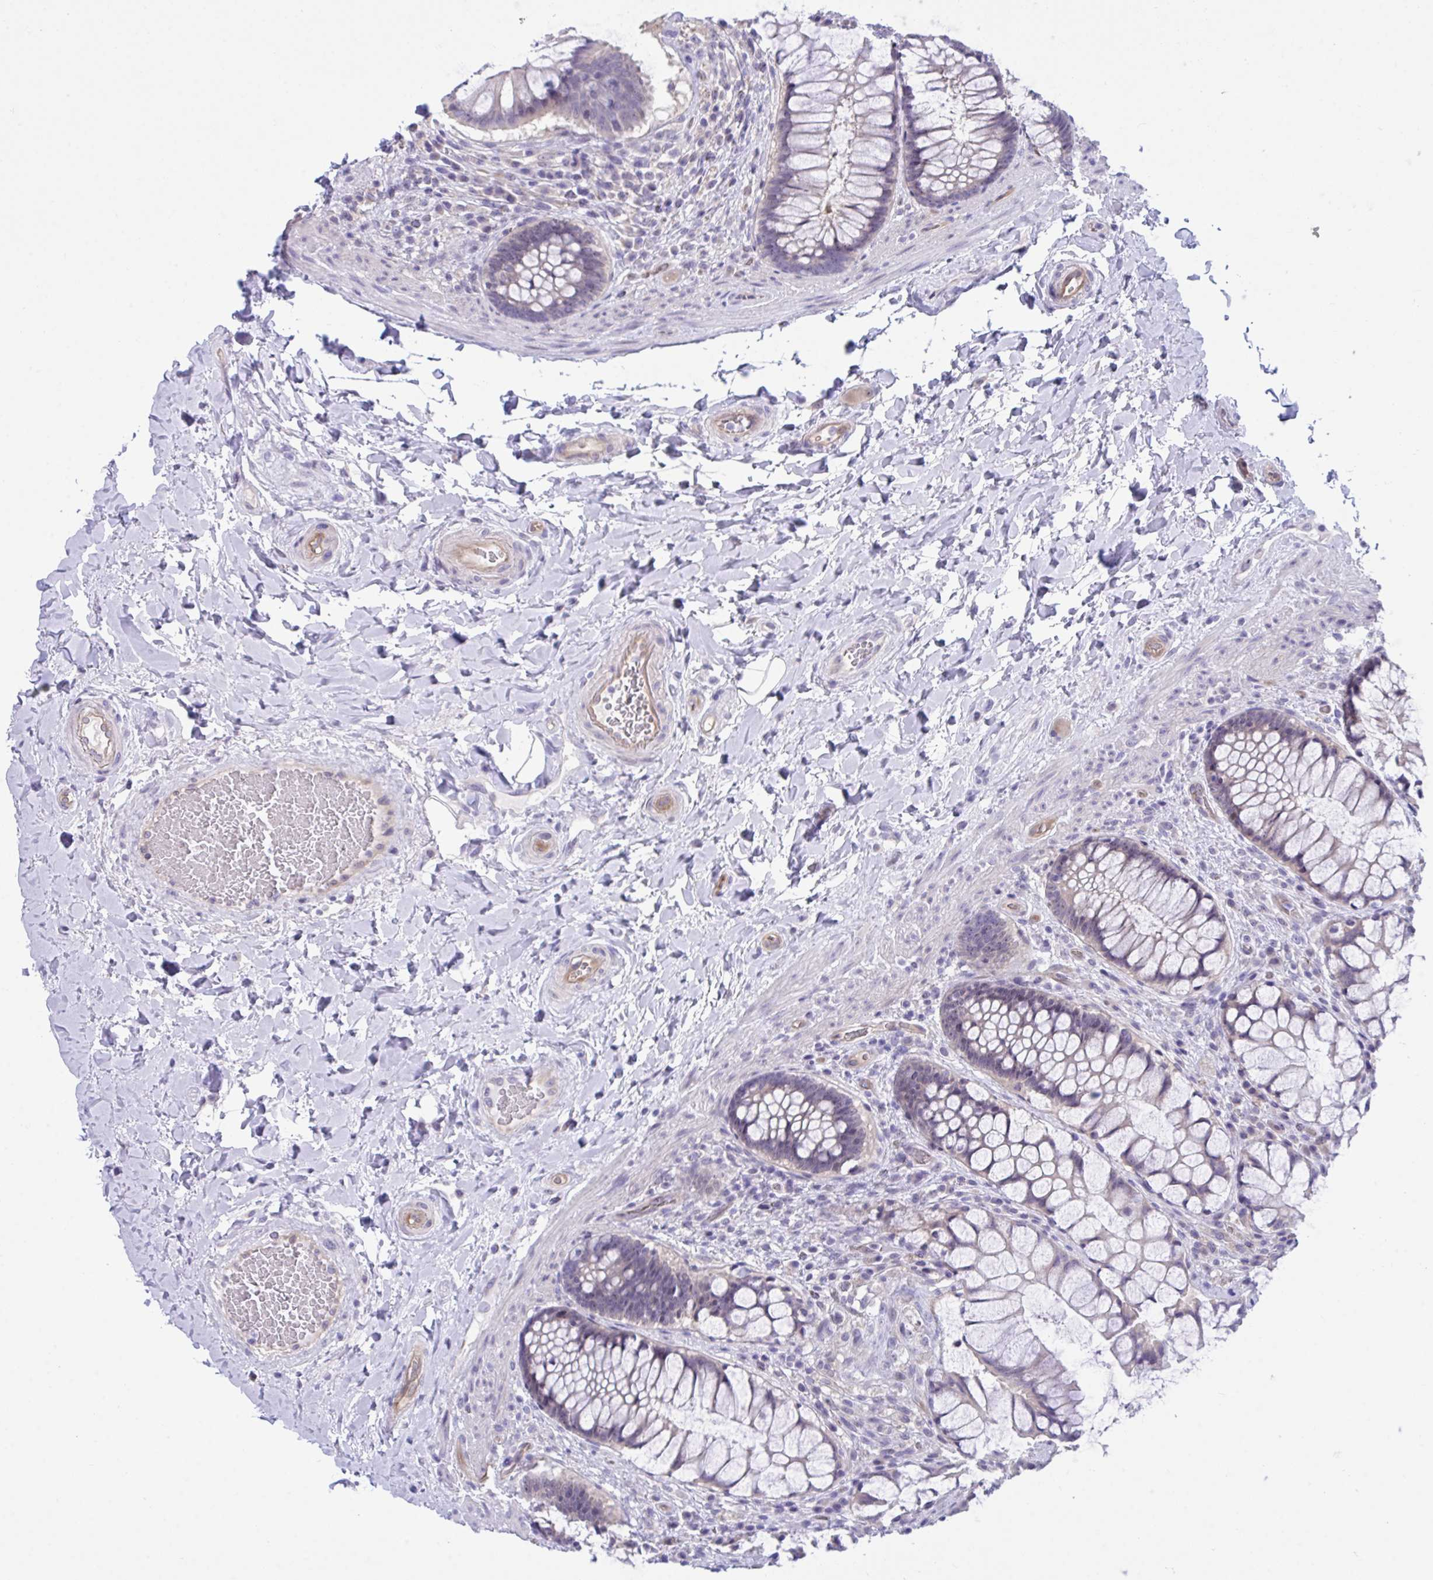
{"staining": {"intensity": "weak", "quantity": "25%-75%", "location": "nuclear"}, "tissue": "rectum", "cell_type": "Glandular cells", "image_type": "normal", "snomed": [{"axis": "morphology", "description": "Normal tissue, NOS"}, {"axis": "topography", "description": "Rectum"}], "caption": "Protein analysis of benign rectum reveals weak nuclear positivity in approximately 25%-75% of glandular cells.", "gene": "CENPQ", "patient": {"sex": "female", "age": 58}}